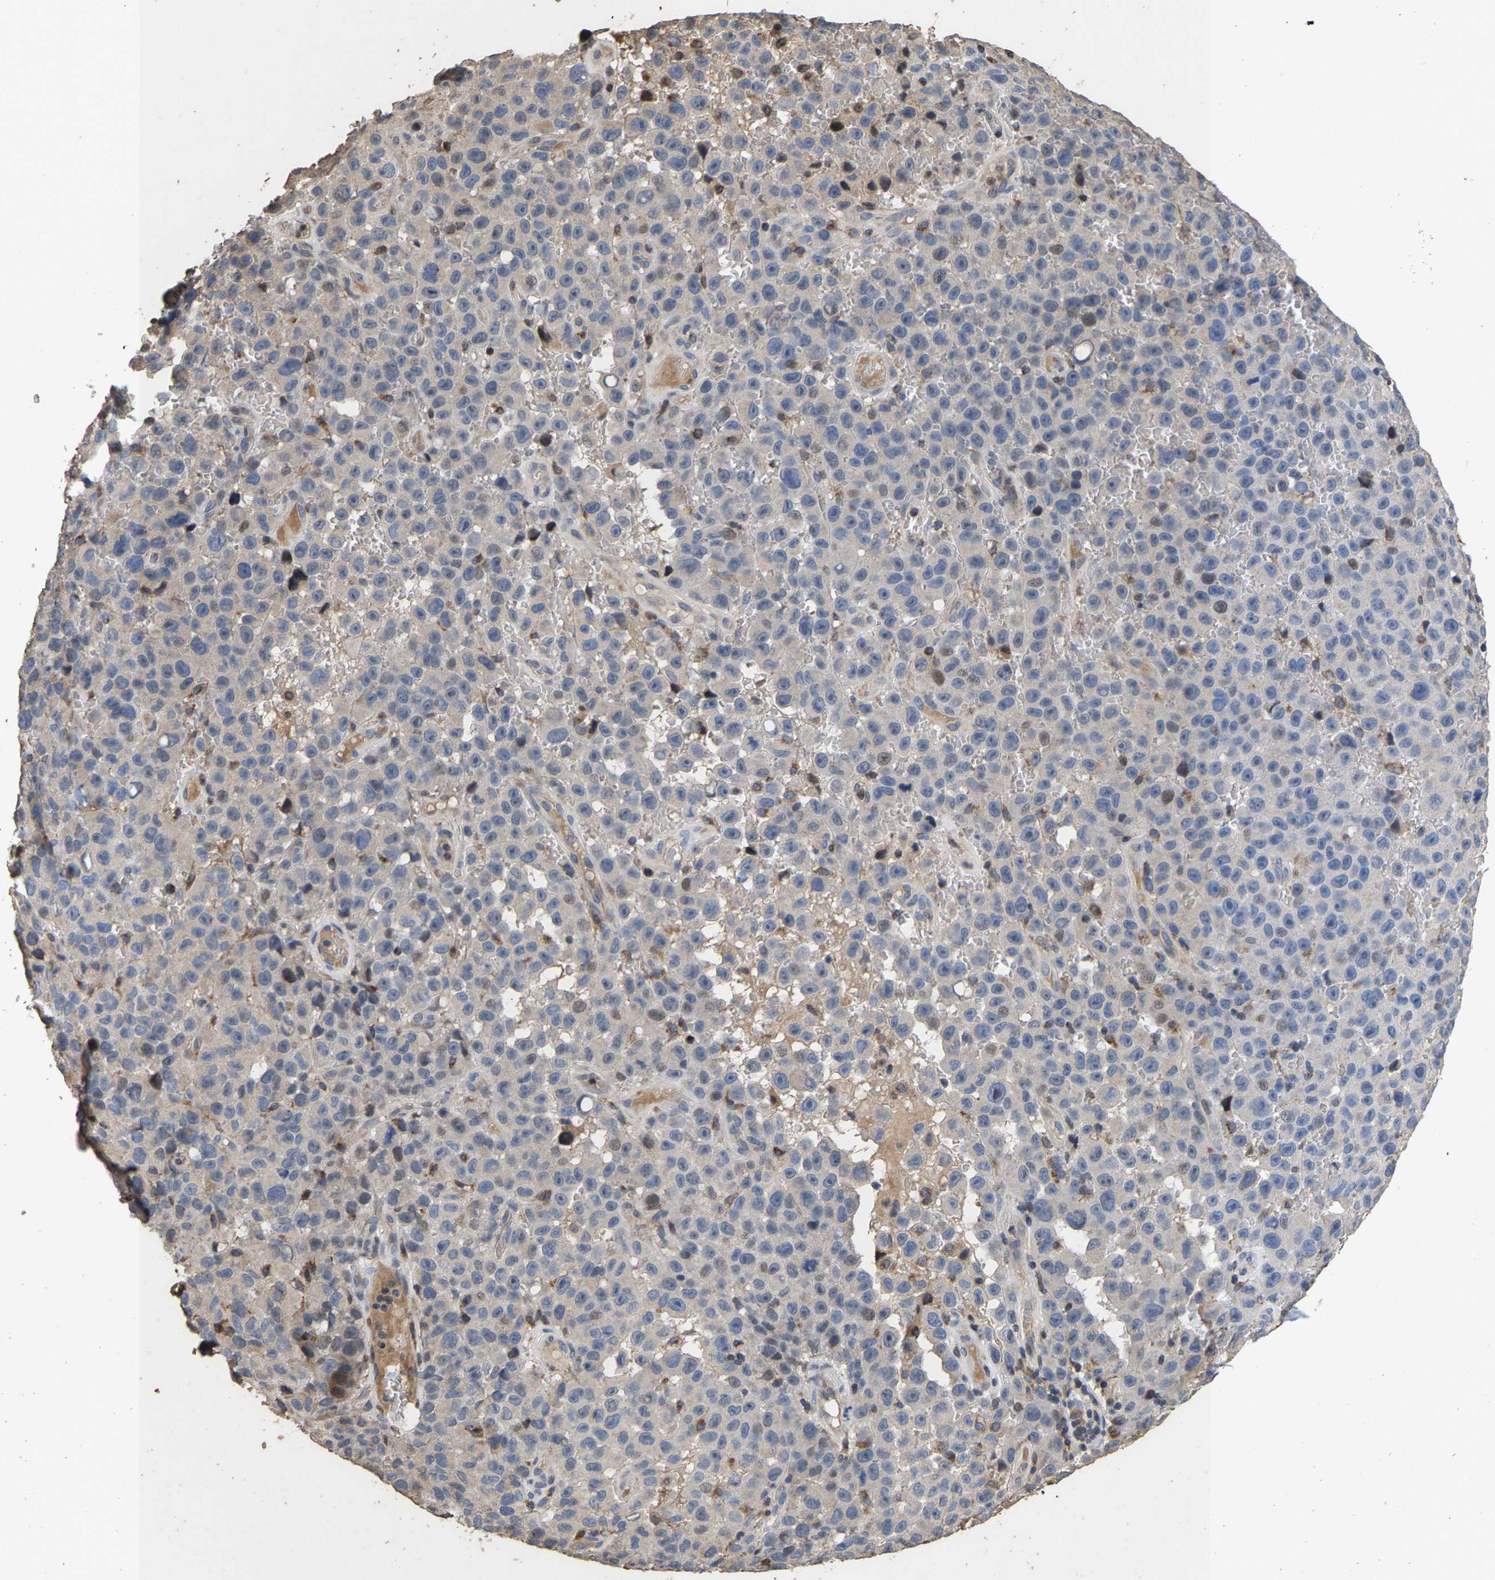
{"staining": {"intensity": "negative", "quantity": "none", "location": "none"}, "tissue": "melanoma", "cell_type": "Tumor cells", "image_type": "cancer", "snomed": [{"axis": "morphology", "description": "Malignant melanoma, NOS"}, {"axis": "topography", "description": "Skin"}], "caption": "DAB immunohistochemical staining of melanoma exhibits no significant staining in tumor cells.", "gene": "TDRKH", "patient": {"sex": "female", "age": 82}}